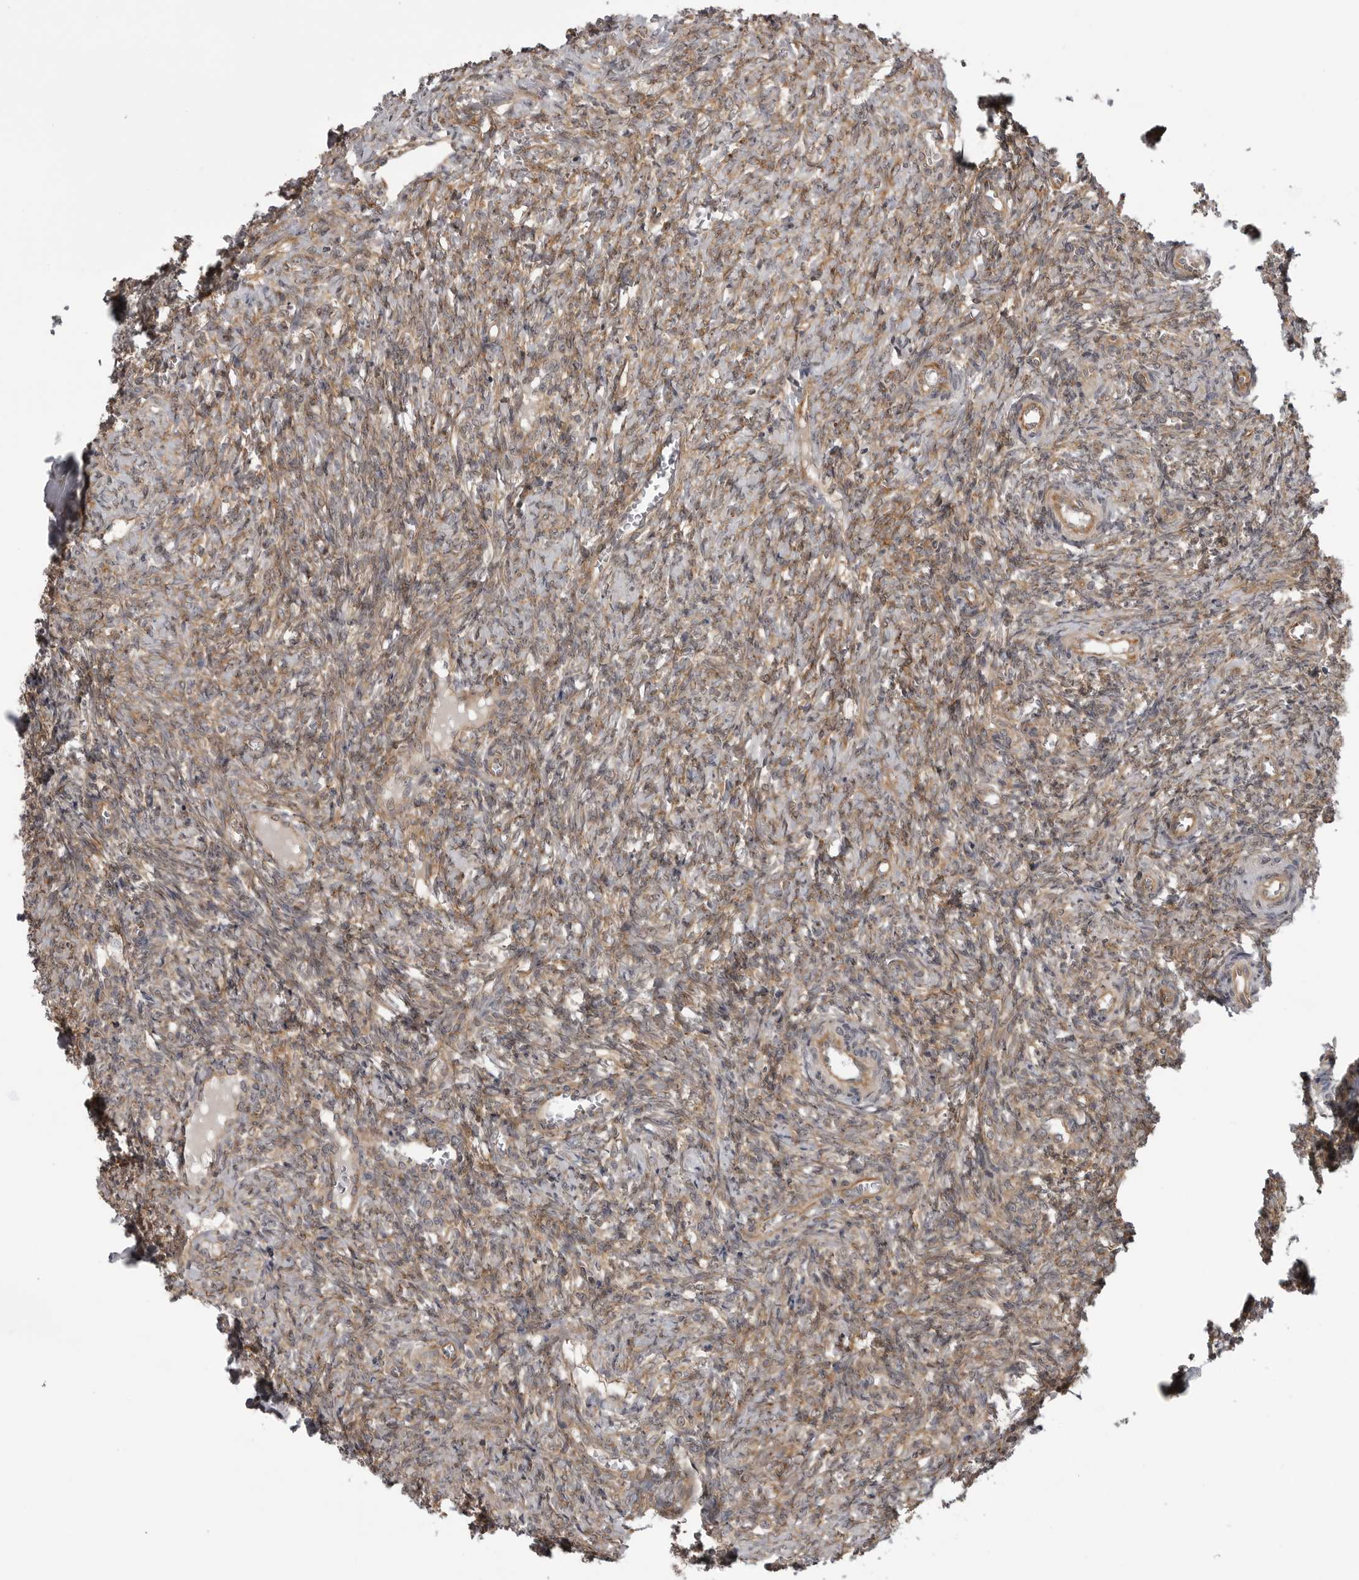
{"staining": {"intensity": "weak", "quantity": "25%-75%", "location": "cytoplasmic/membranous"}, "tissue": "ovary", "cell_type": "Ovarian stroma cells", "image_type": "normal", "snomed": [{"axis": "morphology", "description": "Normal tissue, NOS"}, {"axis": "topography", "description": "Ovary"}], "caption": "Immunohistochemical staining of normal ovary shows 25%-75% levels of weak cytoplasmic/membranous protein positivity in approximately 25%-75% of ovarian stroma cells. The protein of interest is shown in brown color, while the nuclei are stained blue.", "gene": "LRRC45", "patient": {"sex": "female", "age": 41}}